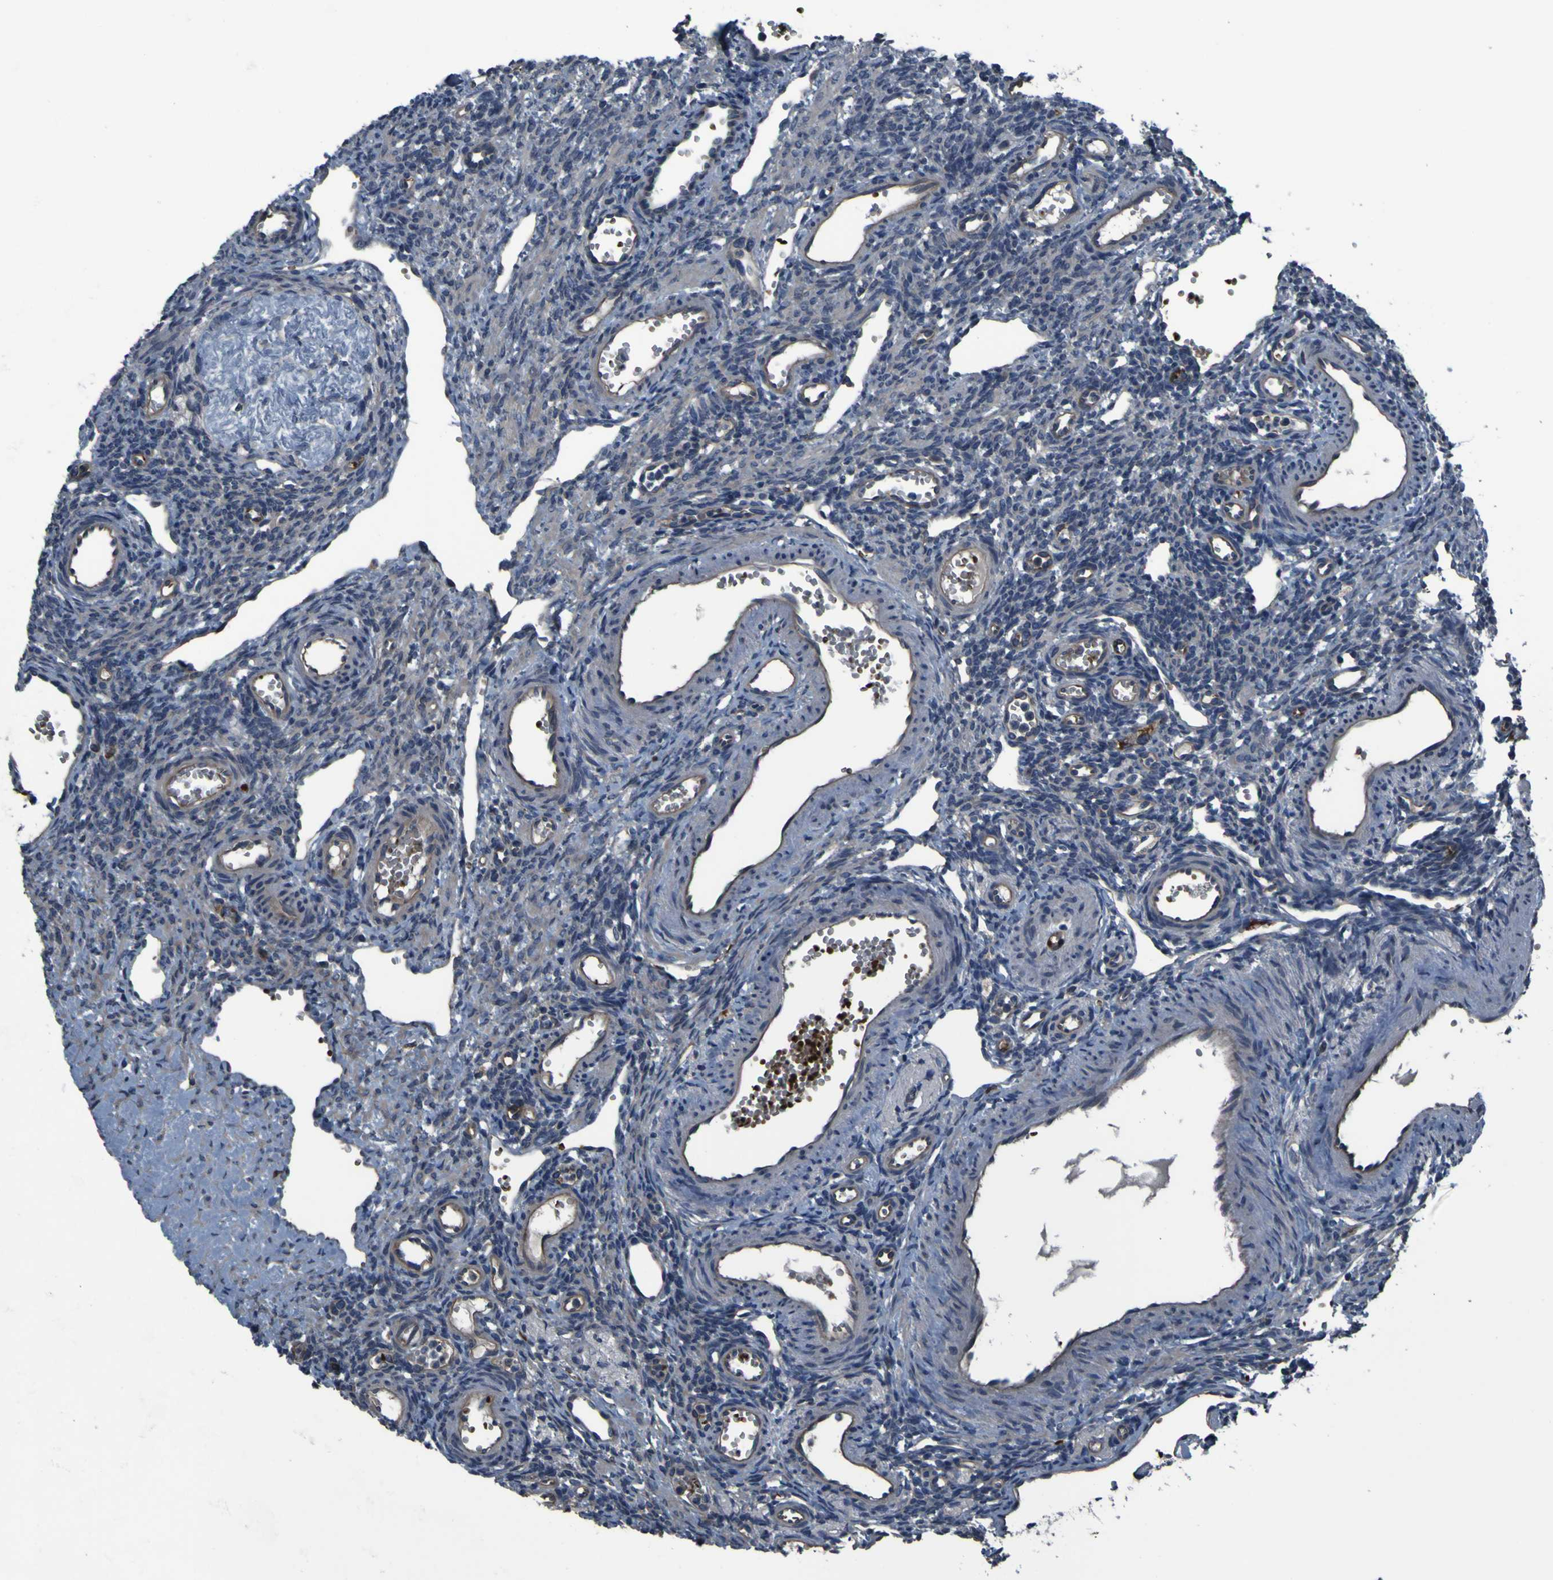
{"staining": {"intensity": "weak", "quantity": "25%-75%", "location": "cytoplasmic/membranous"}, "tissue": "ovary", "cell_type": "Follicle cells", "image_type": "normal", "snomed": [{"axis": "morphology", "description": "Normal tissue, NOS"}, {"axis": "topography", "description": "Ovary"}], "caption": "The photomicrograph displays immunohistochemical staining of normal ovary. There is weak cytoplasmic/membranous expression is present in about 25%-75% of follicle cells.", "gene": "GRAMD1A", "patient": {"sex": "female", "age": 33}}